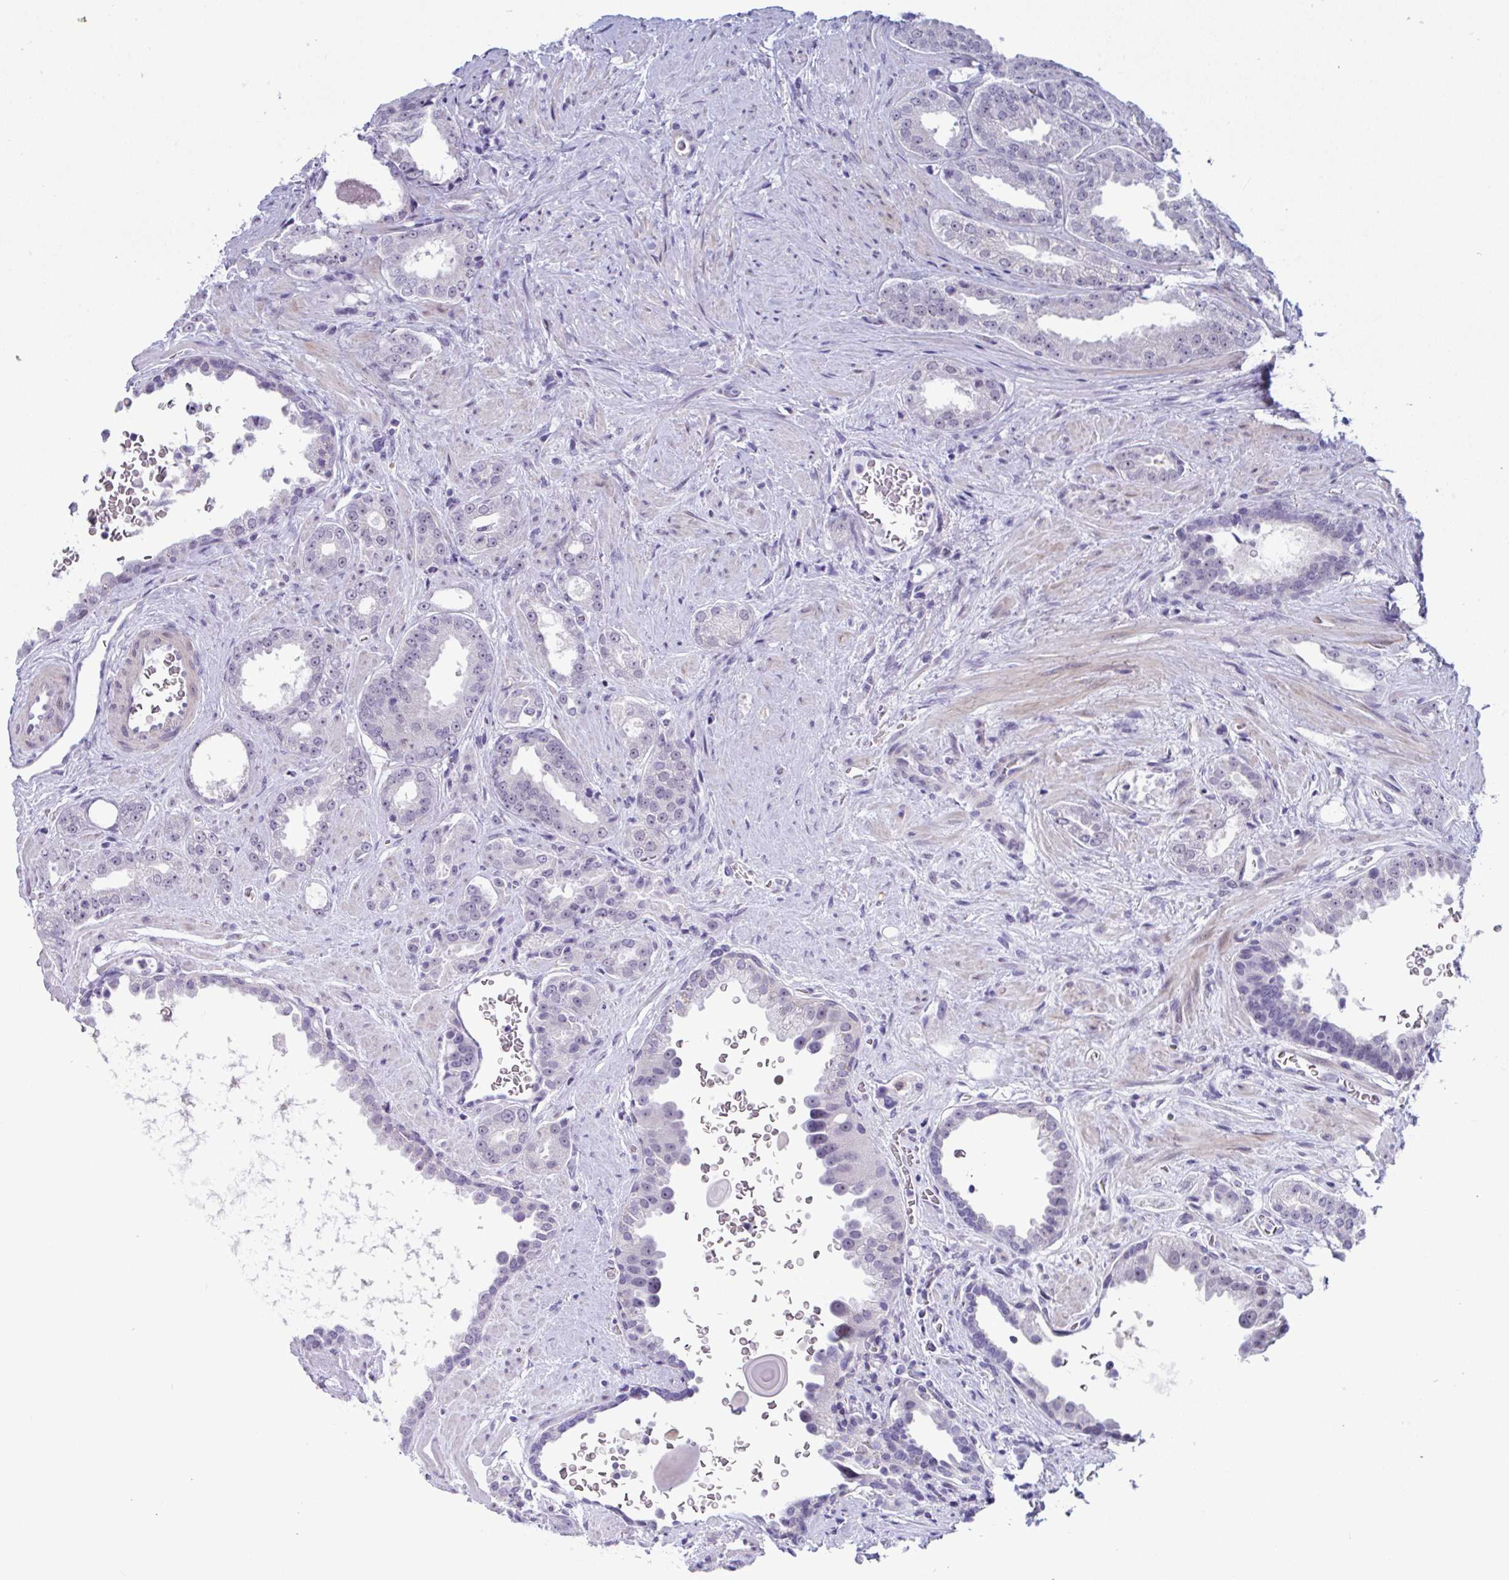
{"staining": {"intensity": "negative", "quantity": "none", "location": "none"}, "tissue": "prostate cancer", "cell_type": "Tumor cells", "image_type": "cancer", "snomed": [{"axis": "morphology", "description": "Adenocarcinoma, Low grade"}, {"axis": "topography", "description": "Prostate"}], "caption": "Tumor cells show no significant protein staining in adenocarcinoma (low-grade) (prostate).", "gene": "USP35", "patient": {"sex": "male", "age": 67}}